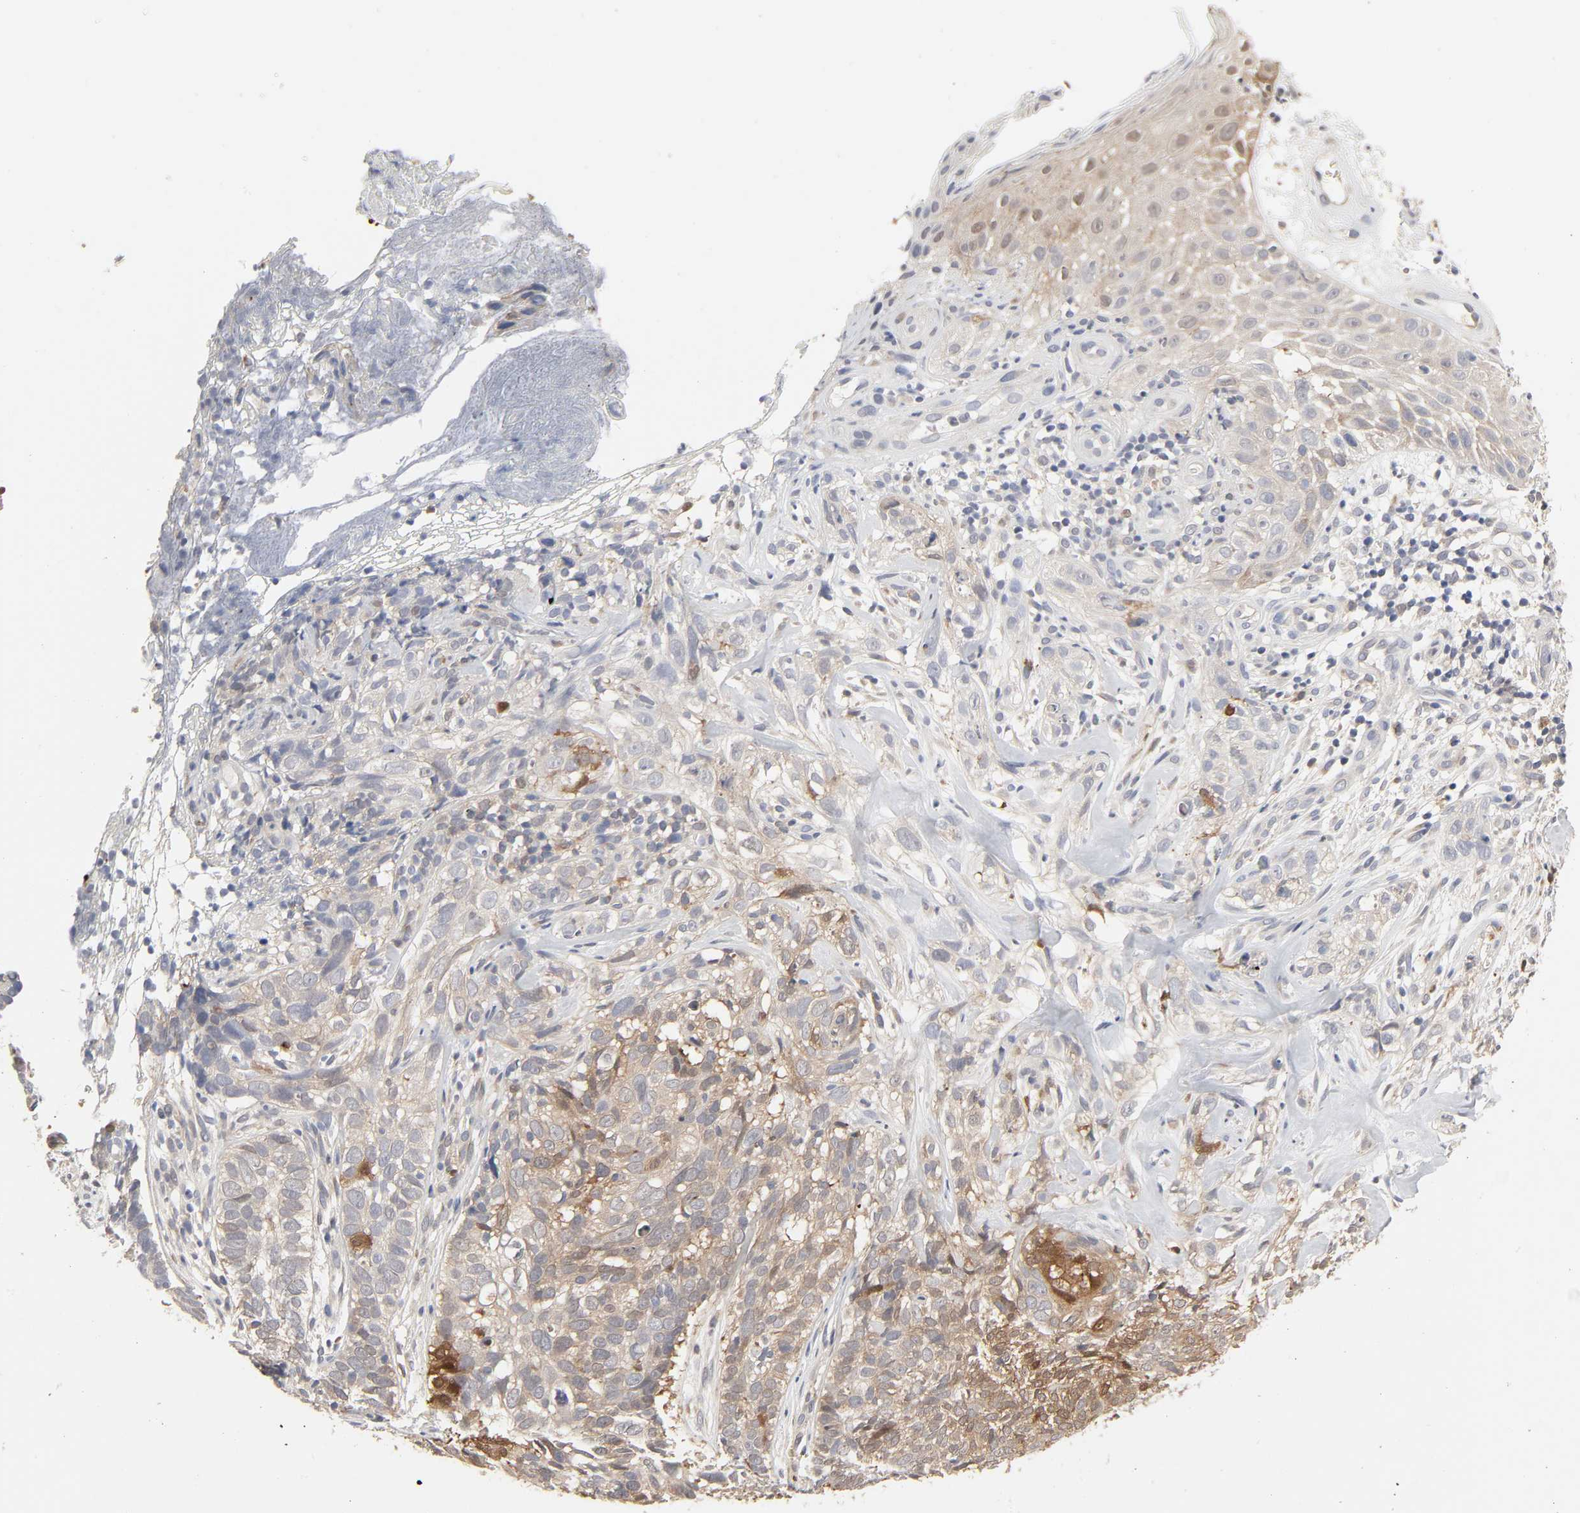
{"staining": {"intensity": "moderate", "quantity": "<25%", "location": "cytoplasmic/membranous"}, "tissue": "skin cancer", "cell_type": "Tumor cells", "image_type": "cancer", "snomed": [{"axis": "morphology", "description": "Basal cell carcinoma"}, {"axis": "topography", "description": "Skin"}], "caption": "Human basal cell carcinoma (skin) stained with a brown dye shows moderate cytoplasmic/membranous positive expression in about <25% of tumor cells.", "gene": "NDRG2", "patient": {"sex": "male", "age": 72}}